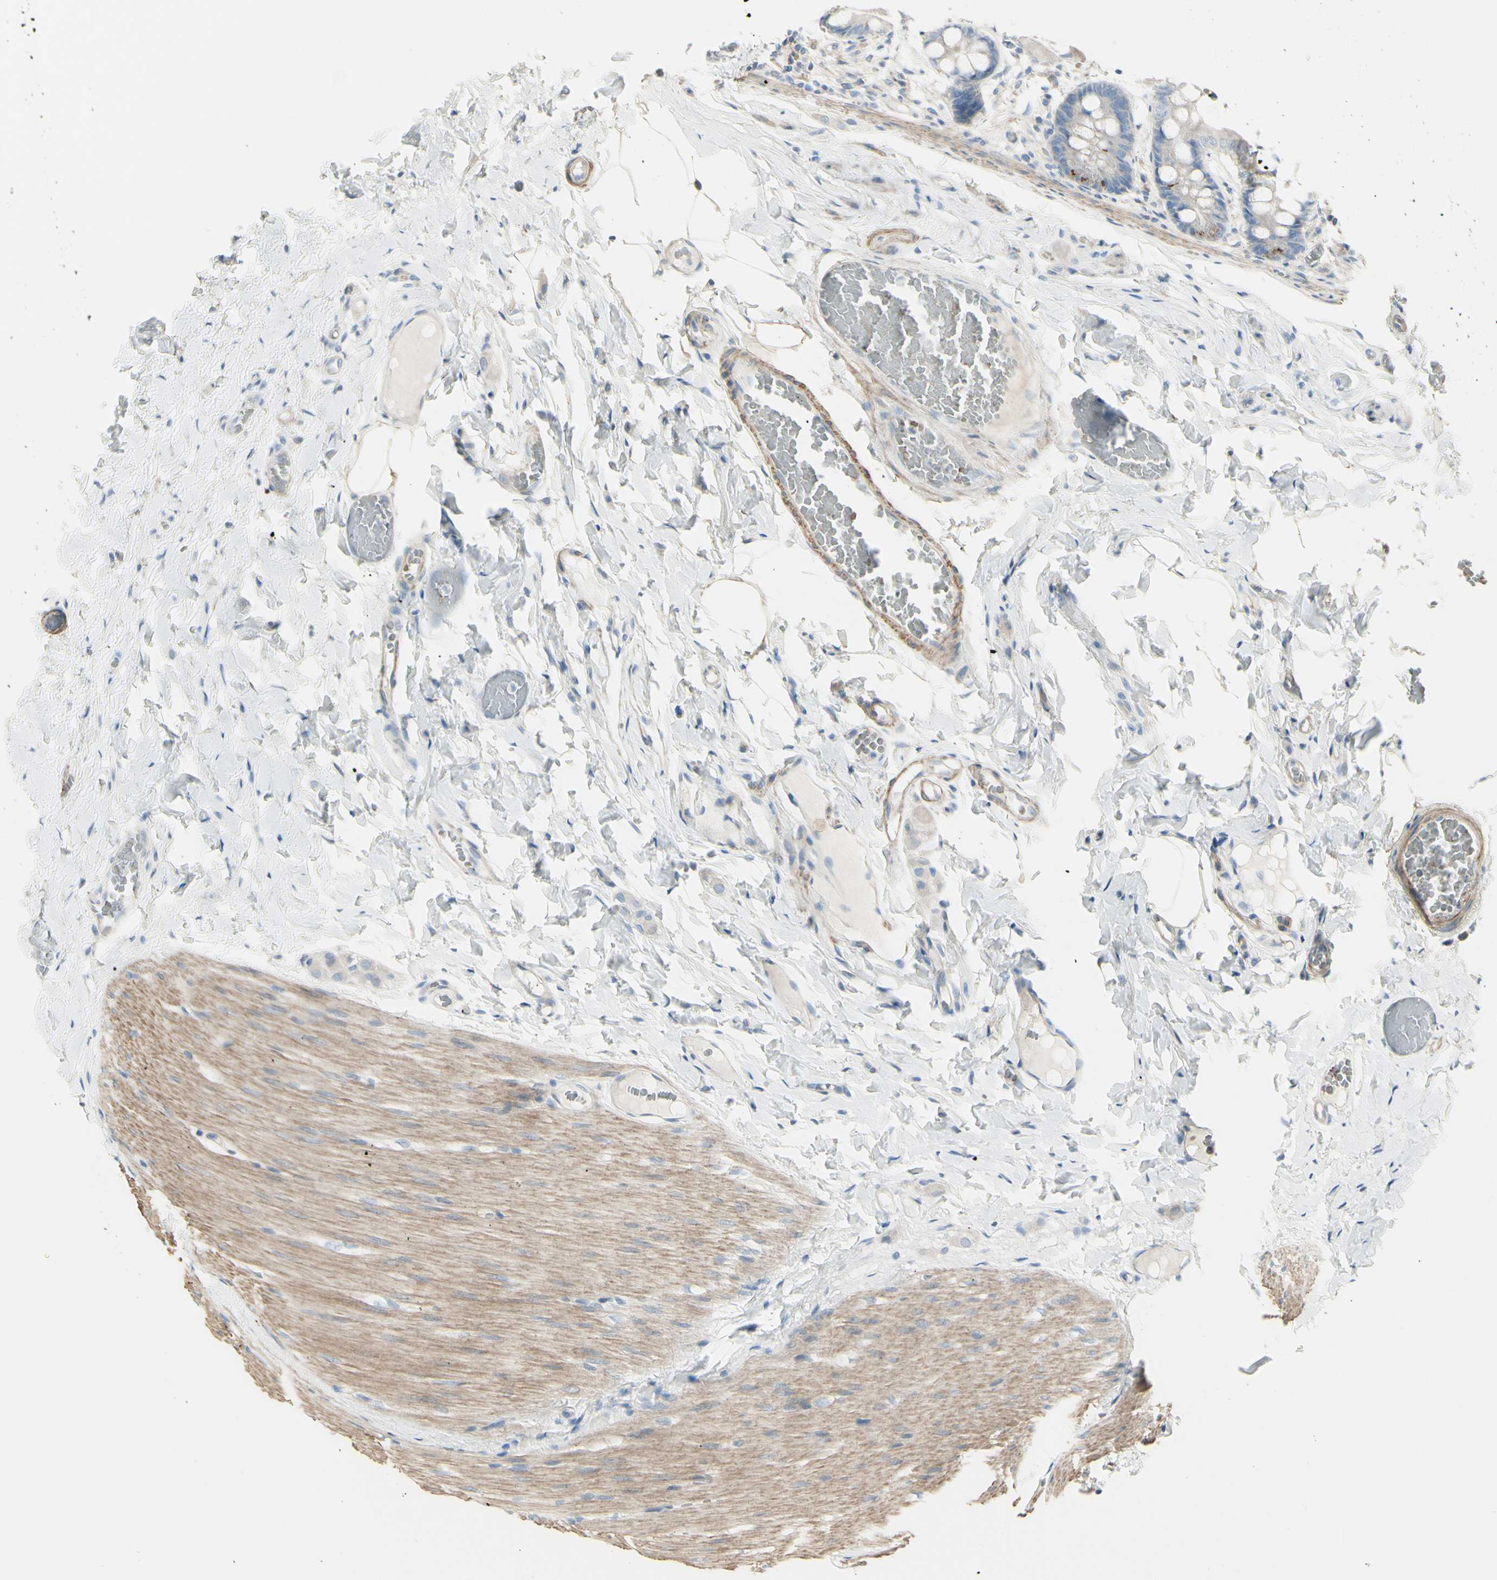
{"staining": {"intensity": "strong", "quantity": "<25%", "location": "cytoplasmic/membranous"}, "tissue": "small intestine", "cell_type": "Glandular cells", "image_type": "normal", "snomed": [{"axis": "morphology", "description": "Normal tissue, NOS"}, {"axis": "topography", "description": "Small intestine"}], "caption": "Unremarkable small intestine displays strong cytoplasmic/membranous expression in about <25% of glandular cells, visualized by immunohistochemistry.", "gene": "NCBP2L", "patient": {"sex": "male", "age": 41}}